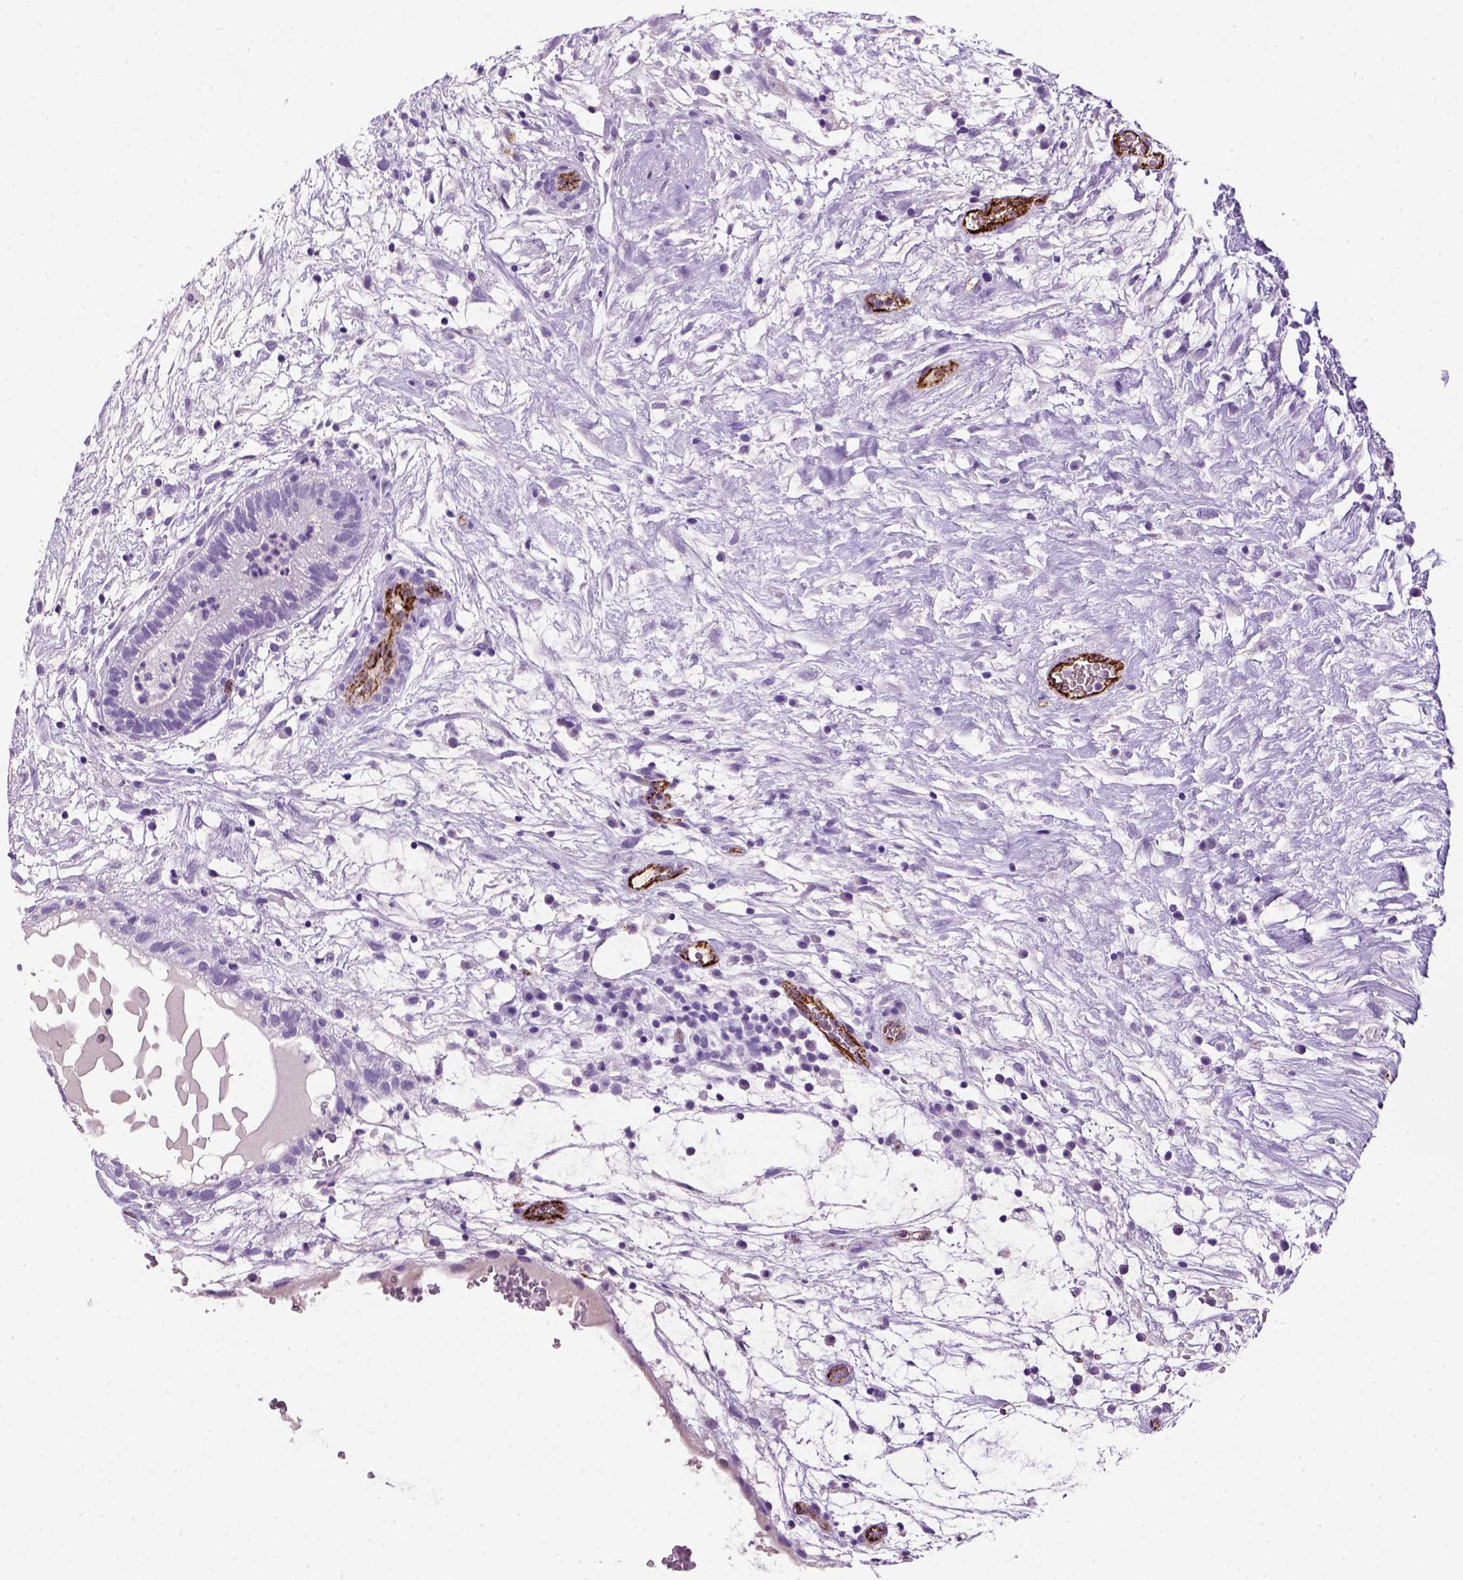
{"staining": {"intensity": "negative", "quantity": "none", "location": "none"}, "tissue": "testis cancer", "cell_type": "Tumor cells", "image_type": "cancer", "snomed": [{"axis": "morphology", "description": "Normal tissue, NOS"}, {"axis": "morphology", "description": "Carcinoma, Embryonal, NOS"}, {"axis": "topography", "description": "Testis"}], "caption": "Tumor cells show no significant expression in testis cancer.", "gene": "VWF", "patient": {"sex": "male", "age": 32}}